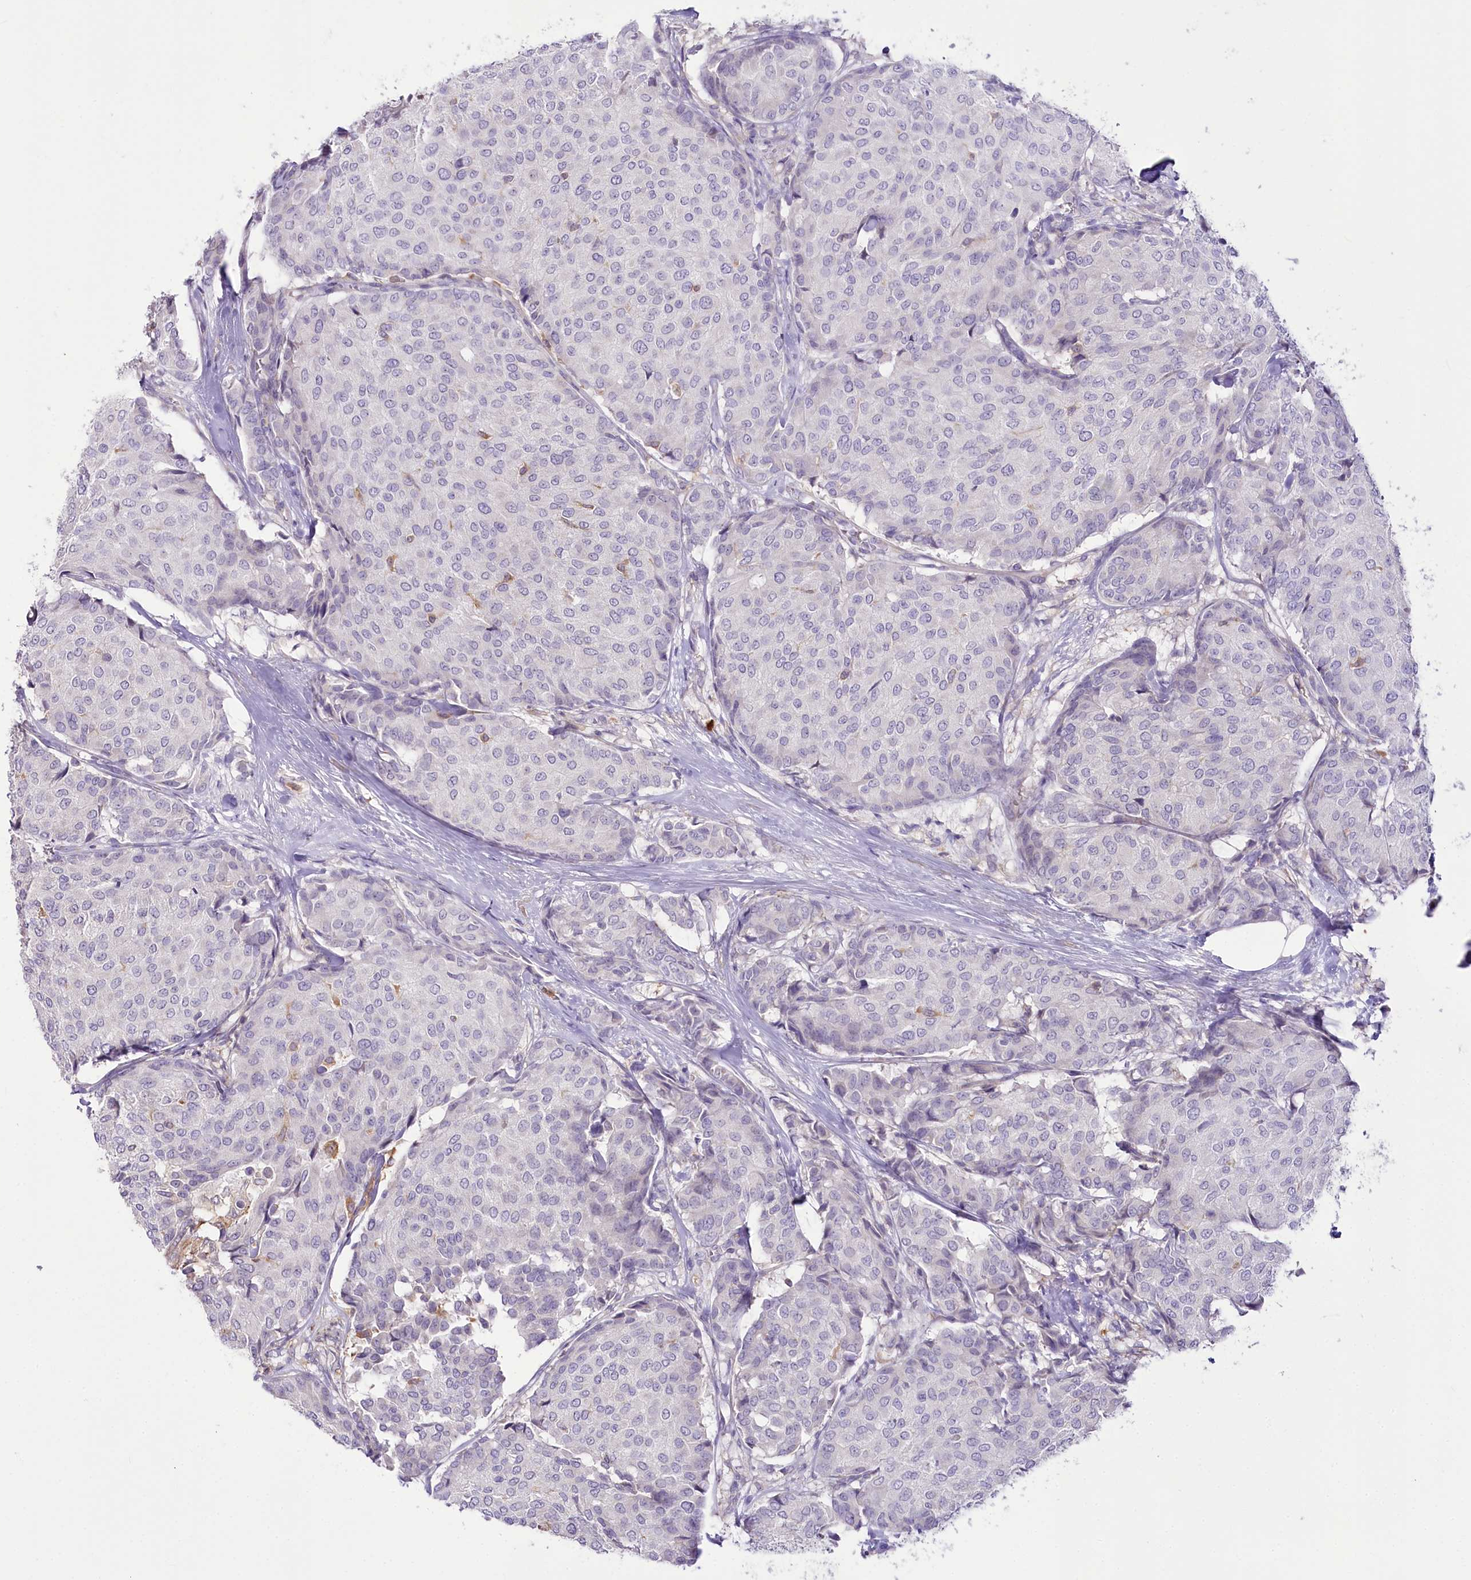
{"staining": {"intensity": "negative", "quantity": "none", "location": "none"}, "tissue": "breast cancer", "cell_type": "Tumor cells", "image_type": "cancer", "snomed": [{"axis": "morphology", "description": "Duct carcinoma"}, {"axis": "topography", "description": "Breast"}], "caption": "Tumor cells are negative for protein expression in human invasive ductal carcinoma (breast).", "gene": "DPYD", "patient": {"sex": "female", "age": 75}}